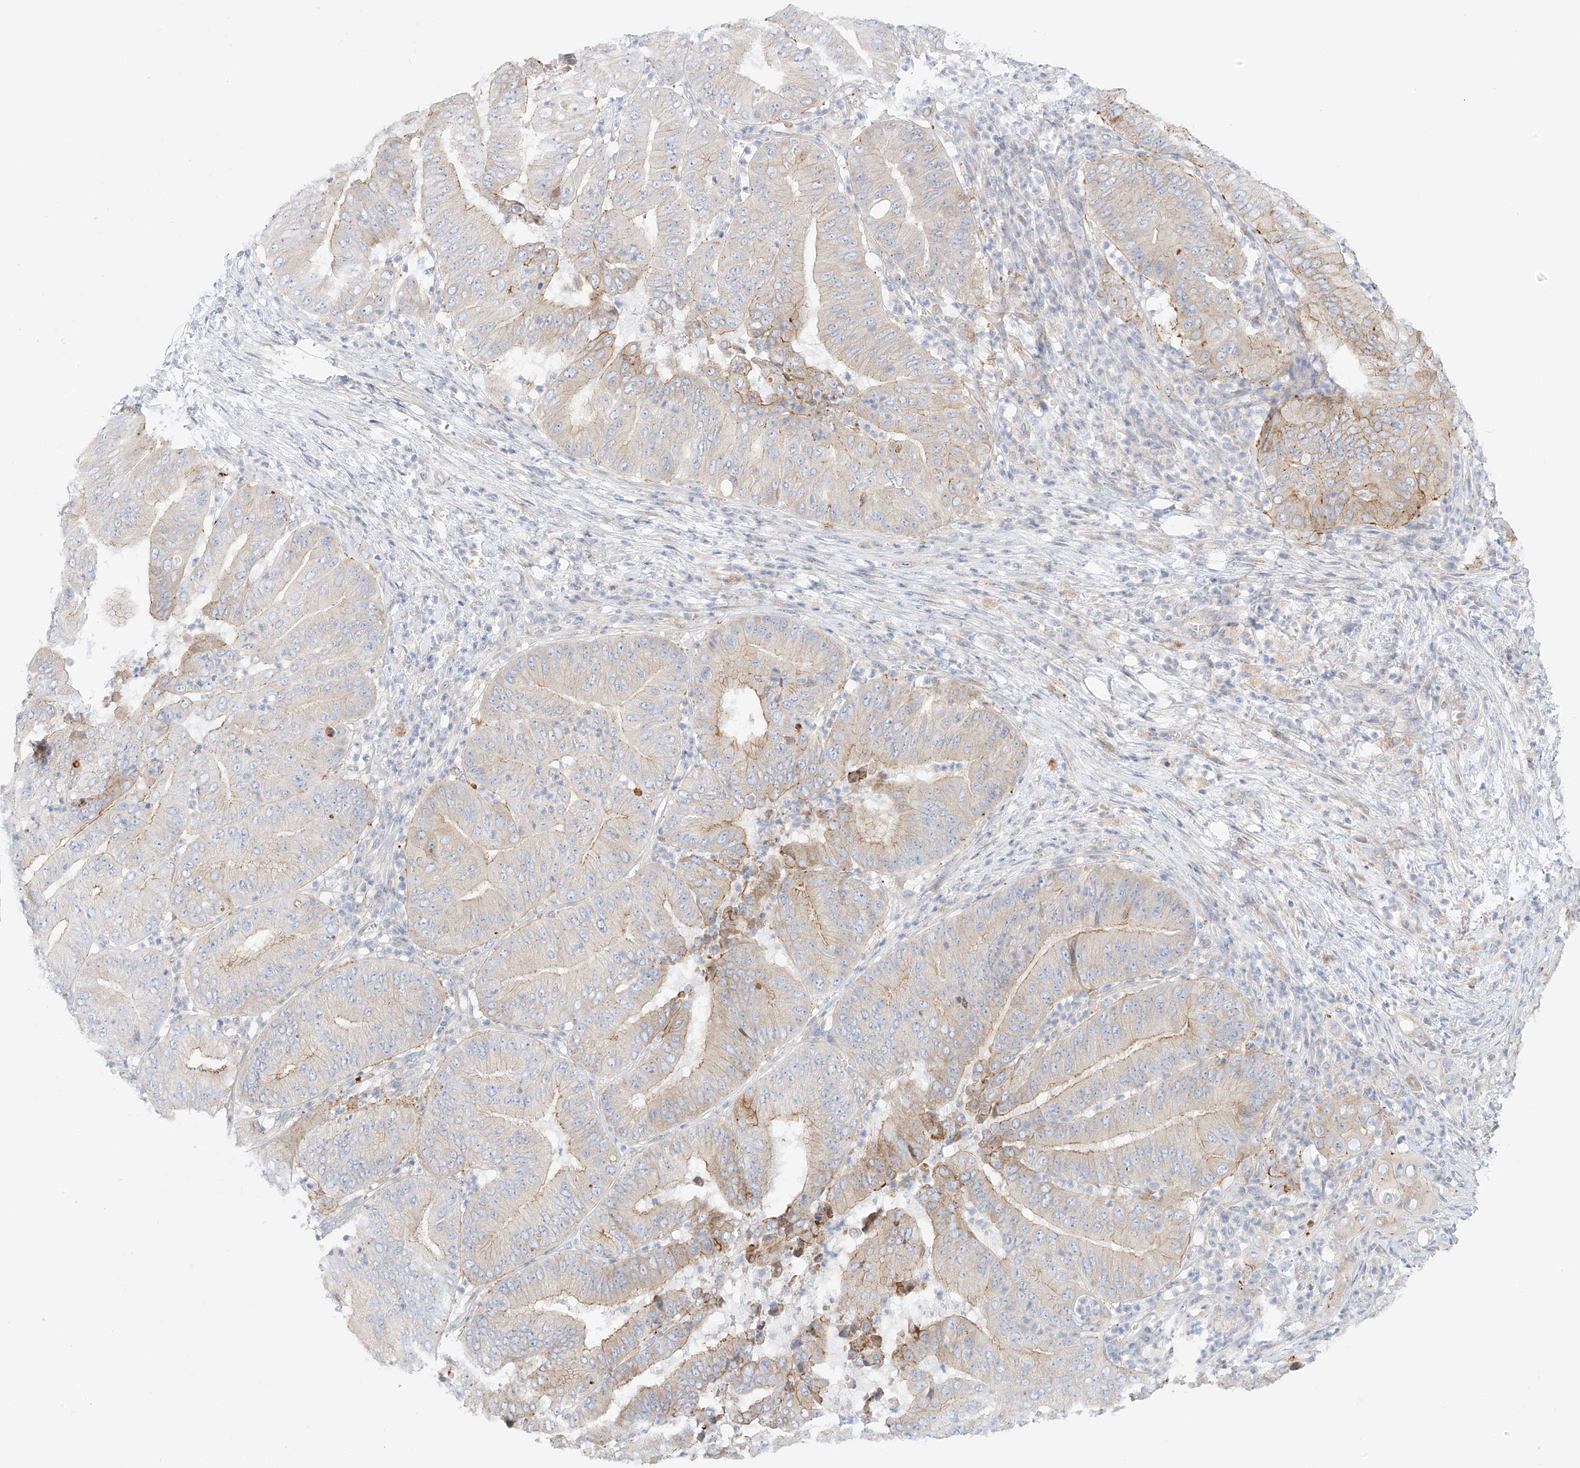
{"staining": {"intensity": "moderate", "quantity": "25%-75%", "location": "cytoplasmic/membranous"}, "tissue": "pancreatic cancer", "cell_type": "Tumor cells", "image_type": "cancer", "snomed": [{"axis": "morphology", "description": "Adenocarcinoma, NOS"}, {"axis": "topography", "description": "Pancreas"}], "caption": "Tumor cells exhibit medium levels of moderate cytoplasmic/membranous positivity in approximately 25%-75% of cells in human pancreatic cancer (adenocarcinoma).", "gene": "PCYOX1", "patient": {"sex": "female", "age": 77}}